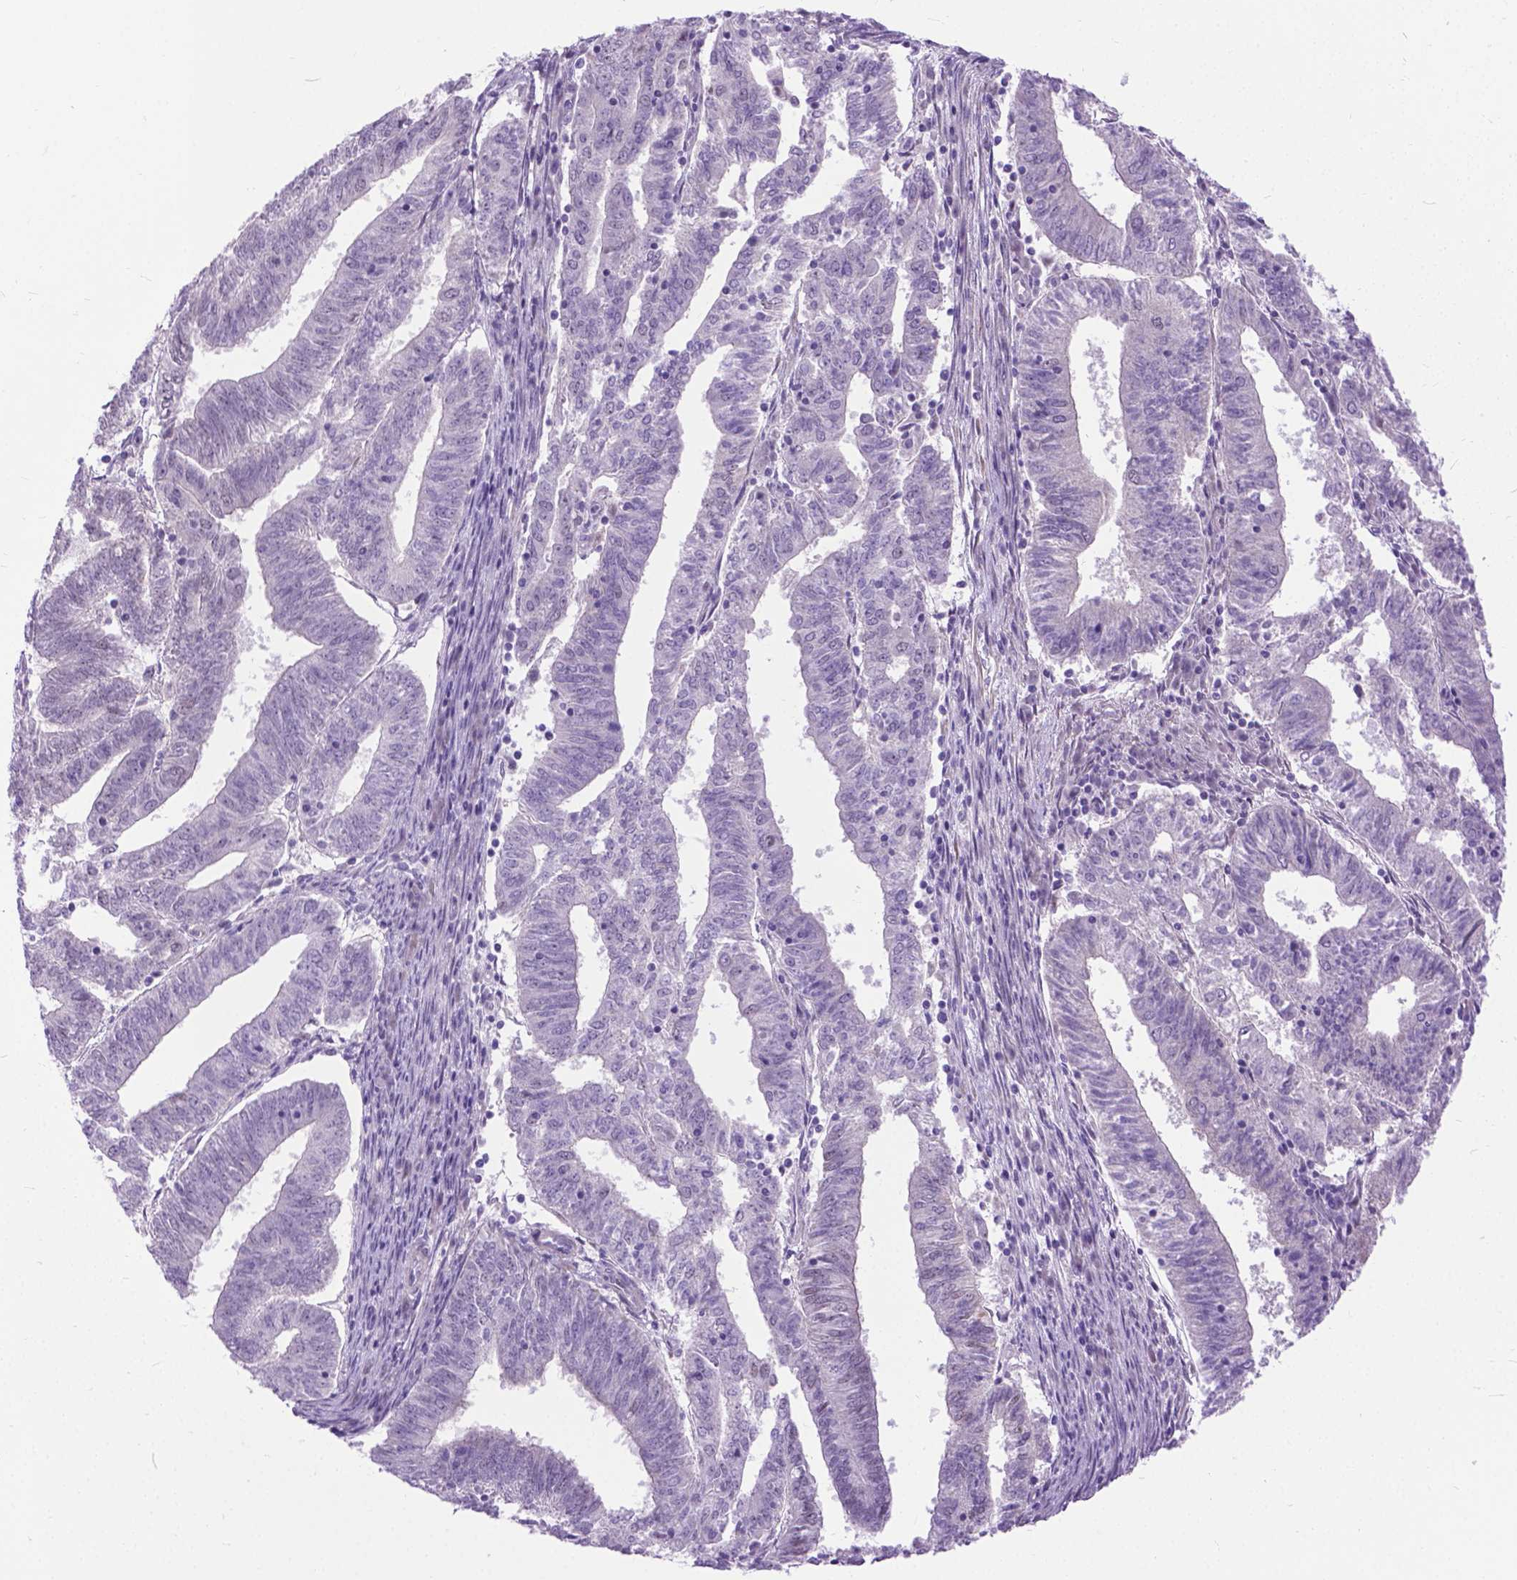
{"staining": {"intensity": "negative", "quantity": "none", "location": "none"}, "tissue": "endometrial cancer", "cell_type": "Tumor cells", "image_type": "cancer", "snomed": [{"axis": "morphology", "description": "Adenocarcinoma, NOS"}, {"axis": "topography", "description": "Endometrium"}], "caption": "The IHC micrograph has no significant positivity in tumor cells of endometrial adenocarcinoma tissue.", "gene": "APCDD1L", "patient": {"sex": "female", "age": 82}}